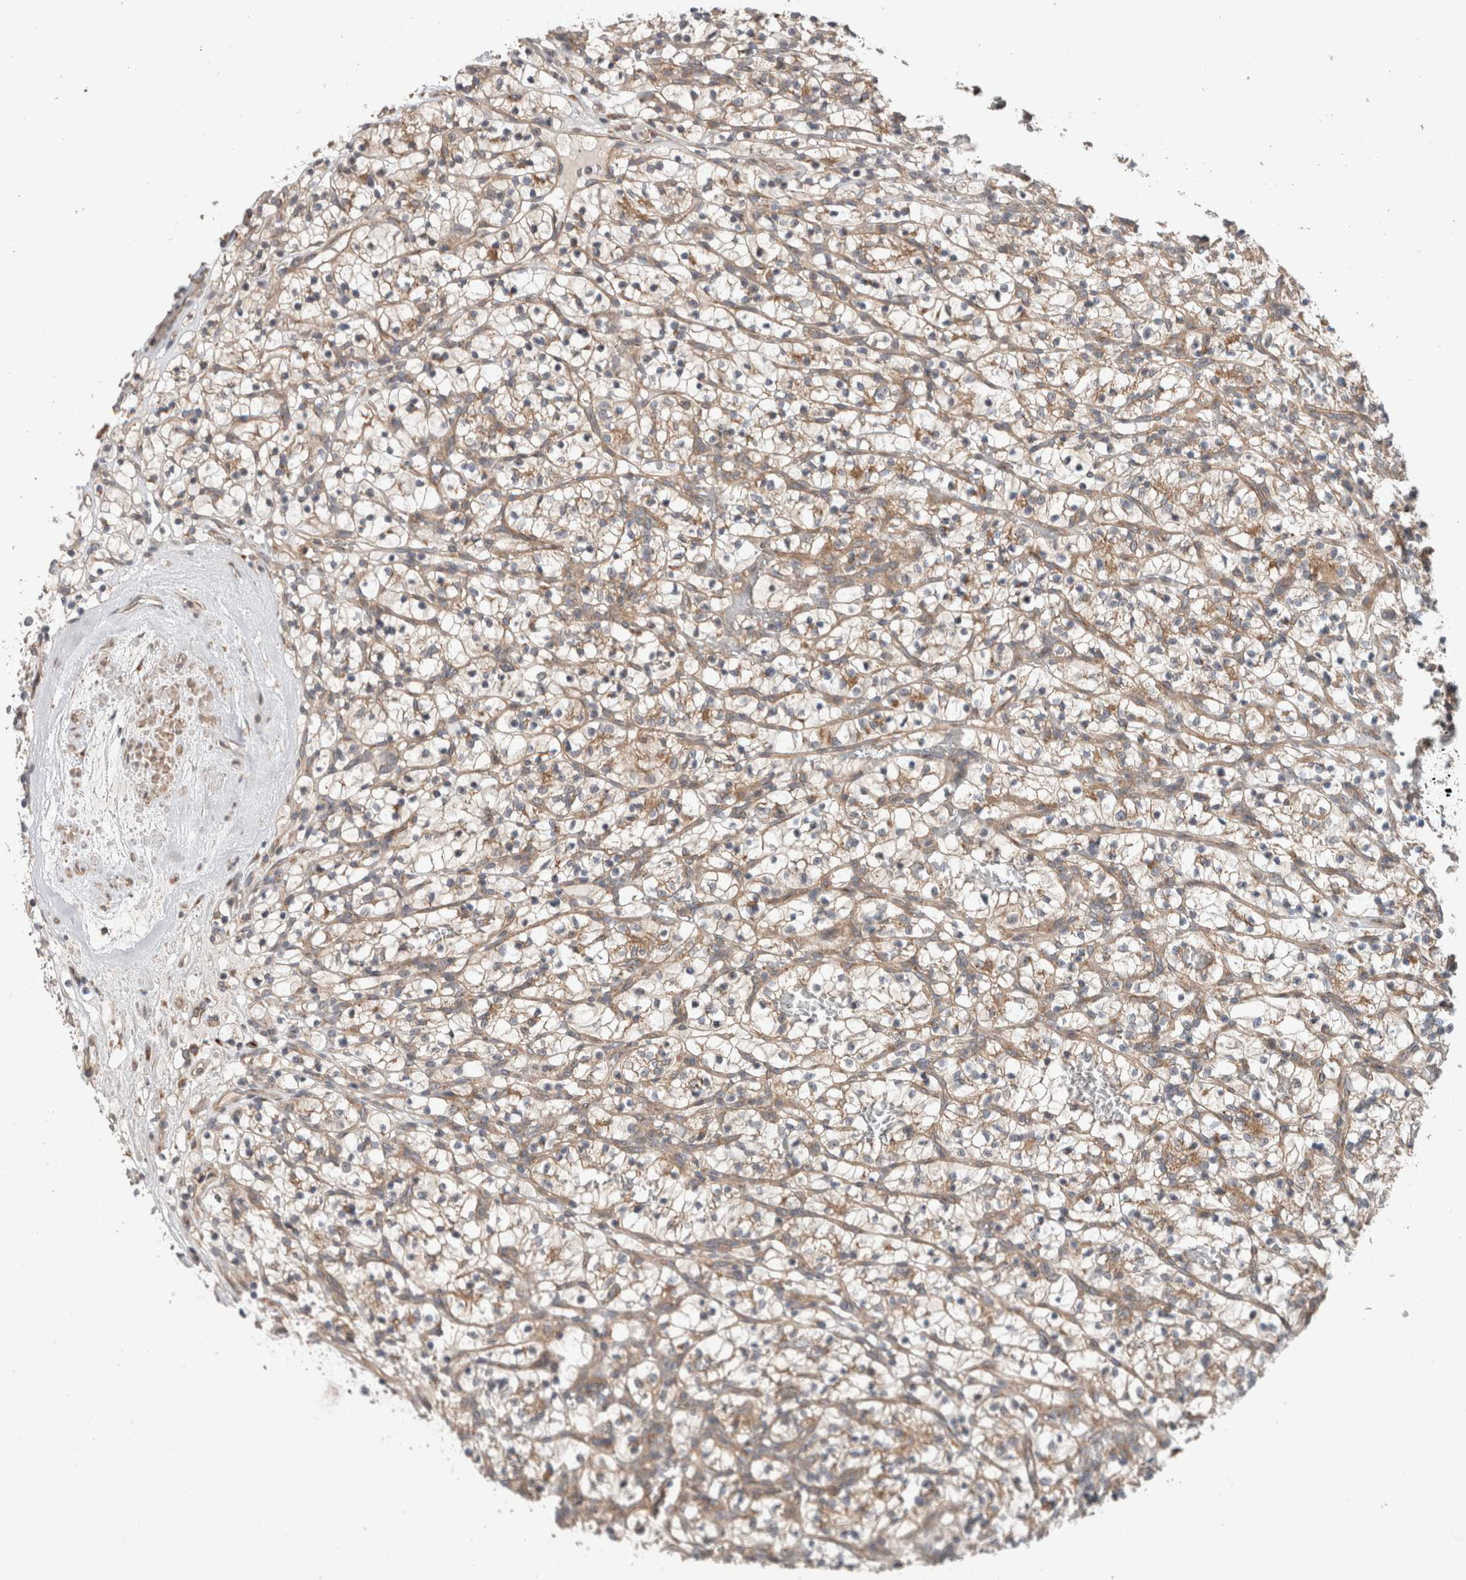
{"staining": {"intensity": "moderate", "quantity": "<25%", "location": "cytoplasmic/membranous"}, "tissue": "renal cancer", "cell_type": "Tumor cells", "image_type": "cancer", "snomed": [{"axis": "morphology", "description": "Adenocarcinoma, NOS"}, {"axis": "topography", "description": "Kidney"}], "caption": "High-magnification brightfield microscopy of renal cancer stained with DAB (brown) and counterstained with hematoxylin (blue). tumor cells exhibit moderate cytoplasmic/membranous positivity is appreciated in approximately<25% of cells.", "gene": "TRIM5", "patient": {"sex": "female", "age": 57}}